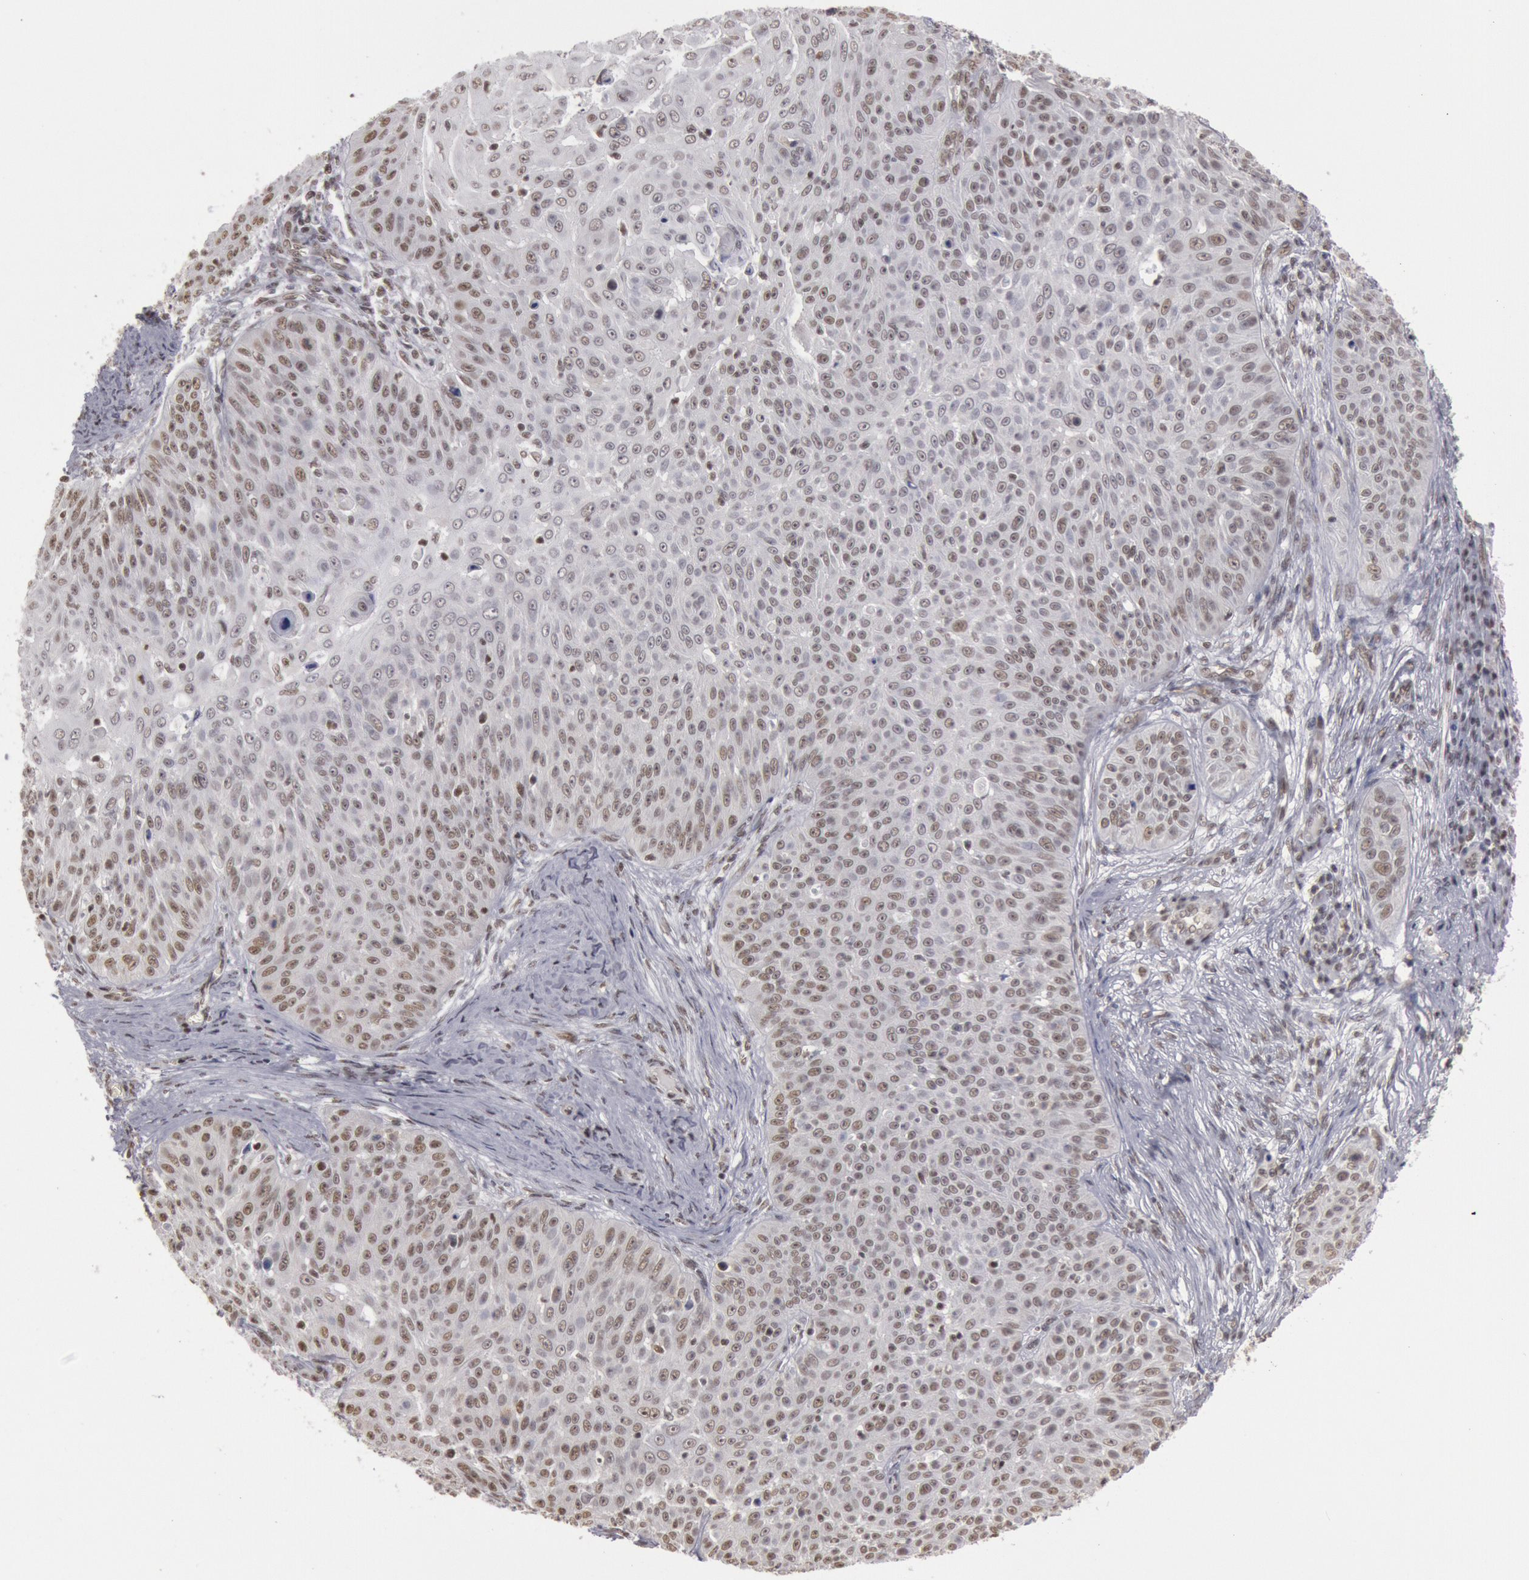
{"staining": {"intensity": "moderate", "quantity": ">75%", "location": "nuclear"}, "tissue": "skin cancer", "cell_type": "Tumor cells", "image_type": "cancer", "snomed": [{"axis": "morphology", "description": "Squamous cell carcinoma, NOS"}, {"axis": "topography", "description": "Skin"}], "caption": "An image showing moderate nuclear expression in about >75% of tumor cells in skin cancer (squamous cell carcinoma), as visualized by brown immunohistochemical staining.", "gene": "ESS2", "patient": {"sex": "male", "age": 82}}